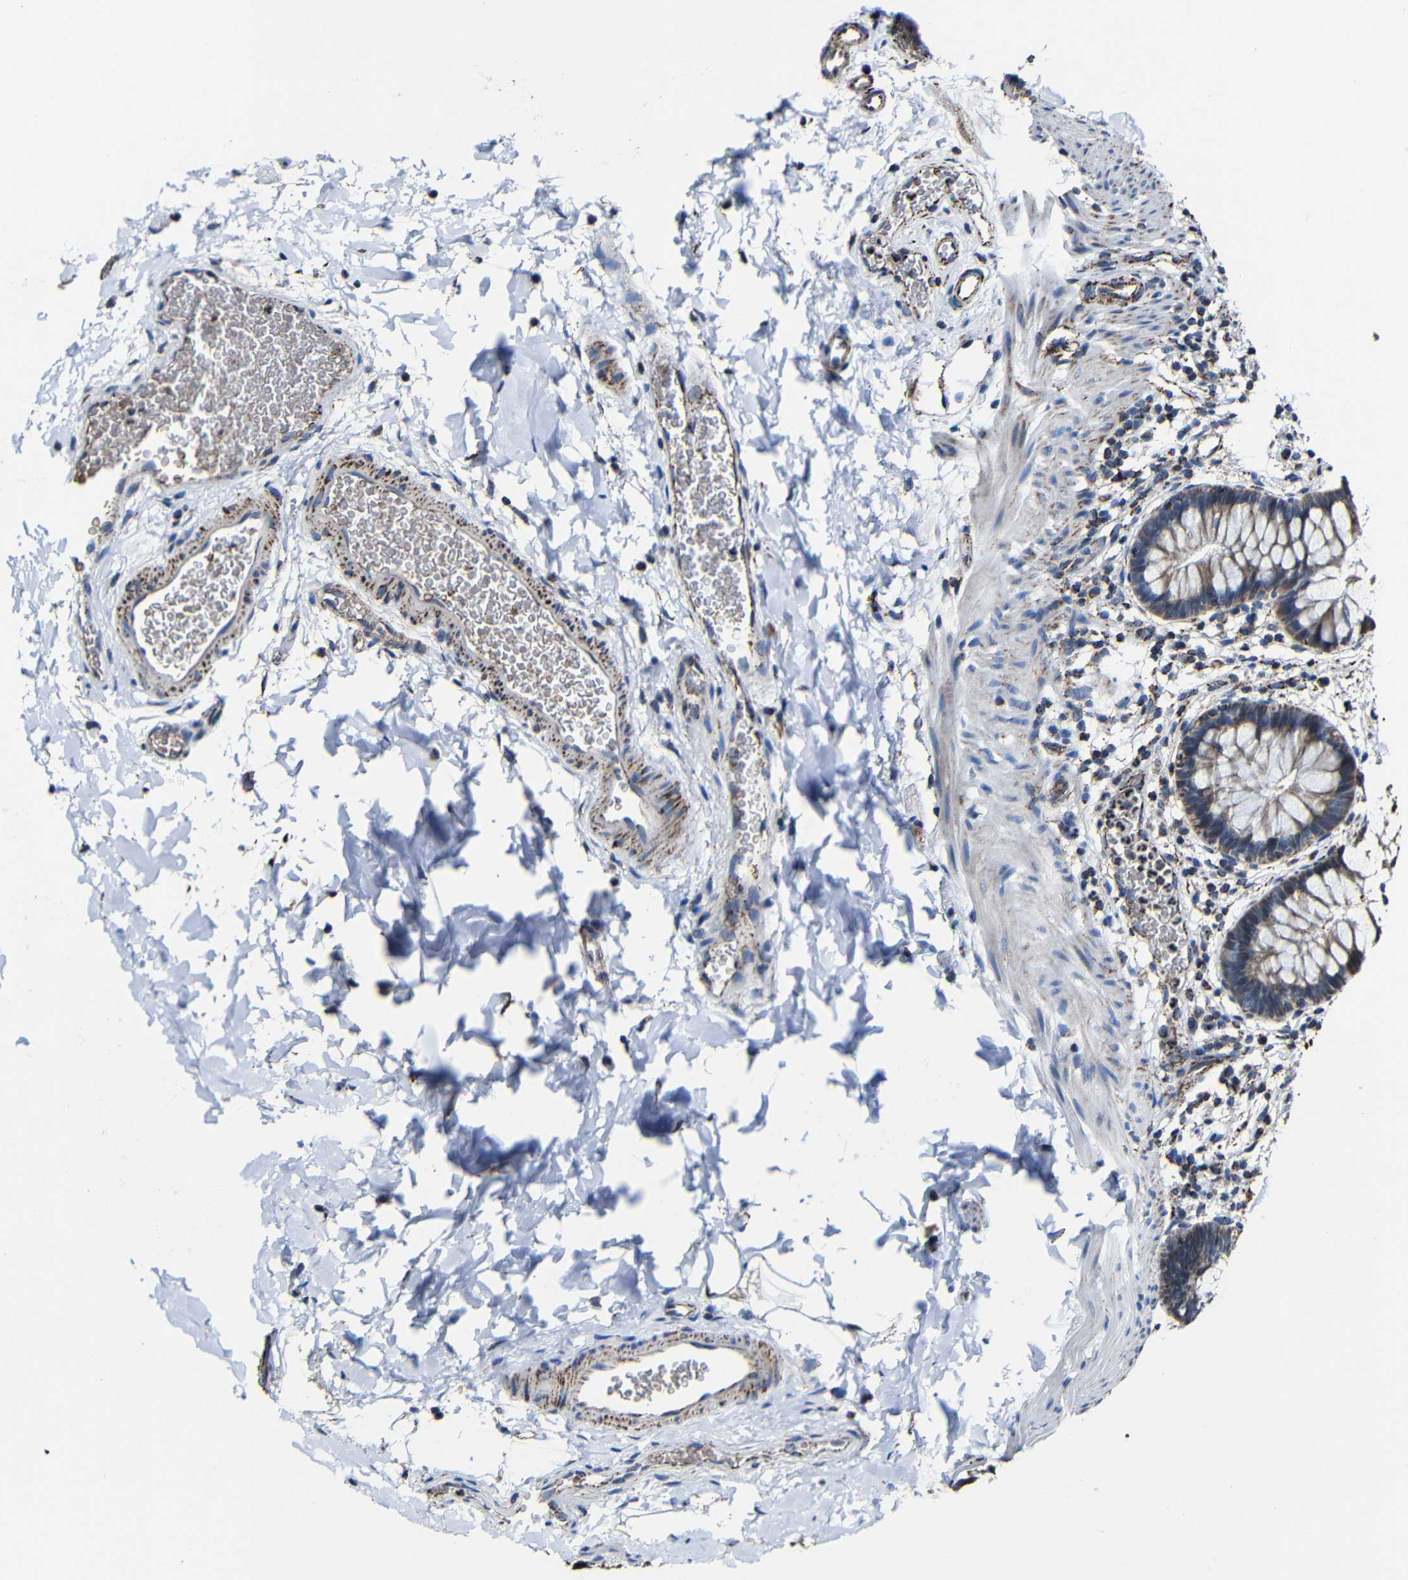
{"staining": {"intensity": "moderate", "quantity": ">75%", "location": "cytoplasmic/membranous"}, "tissue": "rectum", "cell_type": "Glandular cells", "image_type": "normal", "snomed": [{"axis": "morphology", "description": "Normal tissue, NOS"}, {"axis": "topography", "description": "Rectum"}], "caption": "A medium amount of moderate cytoplasmic/membranous expression is present in about >75% of glandular cells in unremarkable rectum.", "gene": "CA5B", "patient": {"sex": "female", "age": 24}}